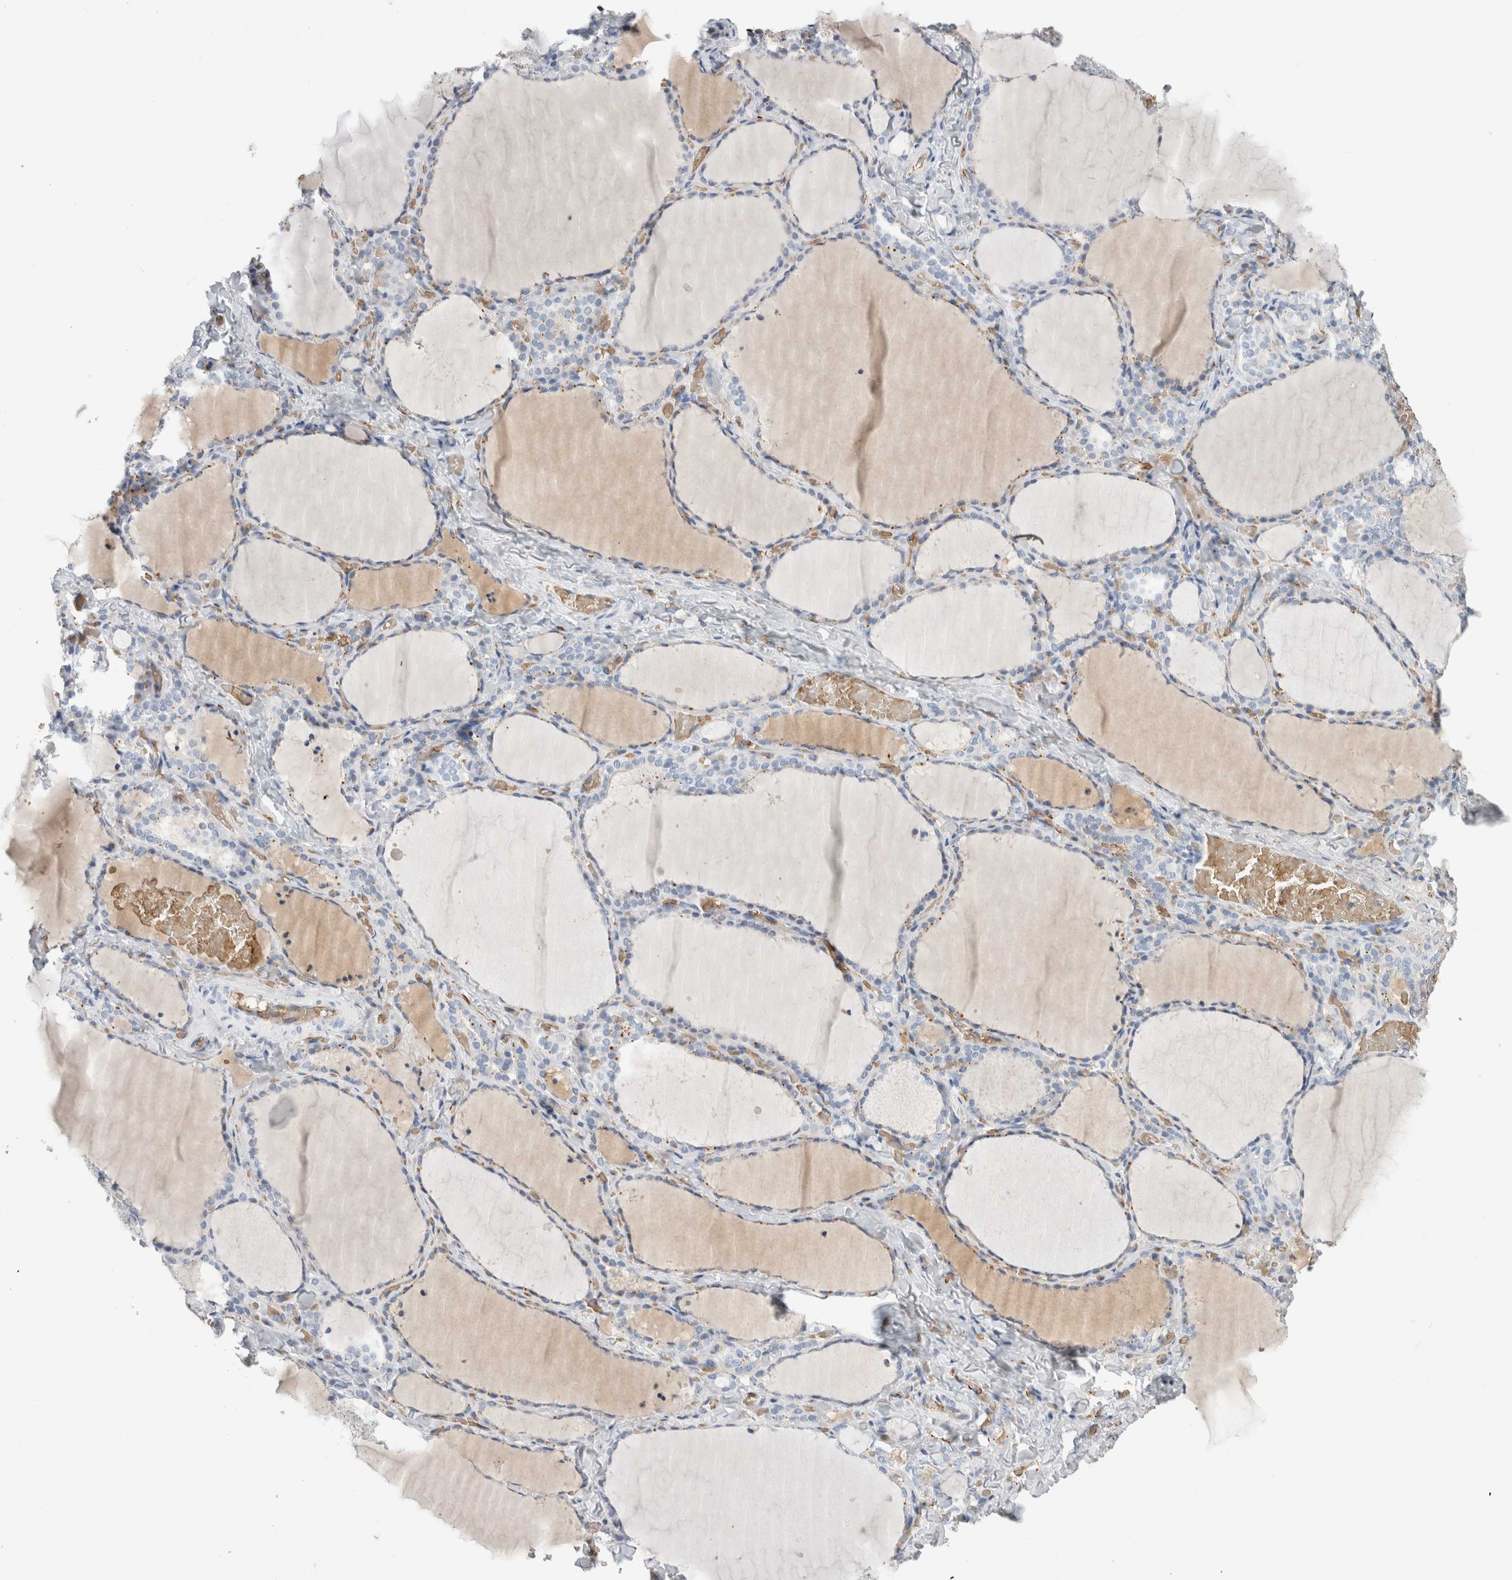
{"staining": {"intensity": "negative", "quantity": "none", "location": "none"}, "tissue": "thyroid gland", "cell_type": "Glandular cells", "image_type": "normal", "snomed": [{"axis": "morphology", "description": "Normal tissue, NOS"}, {"axis": "topography", "description": "Thyroid gland"}], "caption": "A micrograph of thyroid gland stained for a protein shows no brown staining in glandular cells.", "gene": "CA1", "patient": {"sex": "female", "age": 22}}